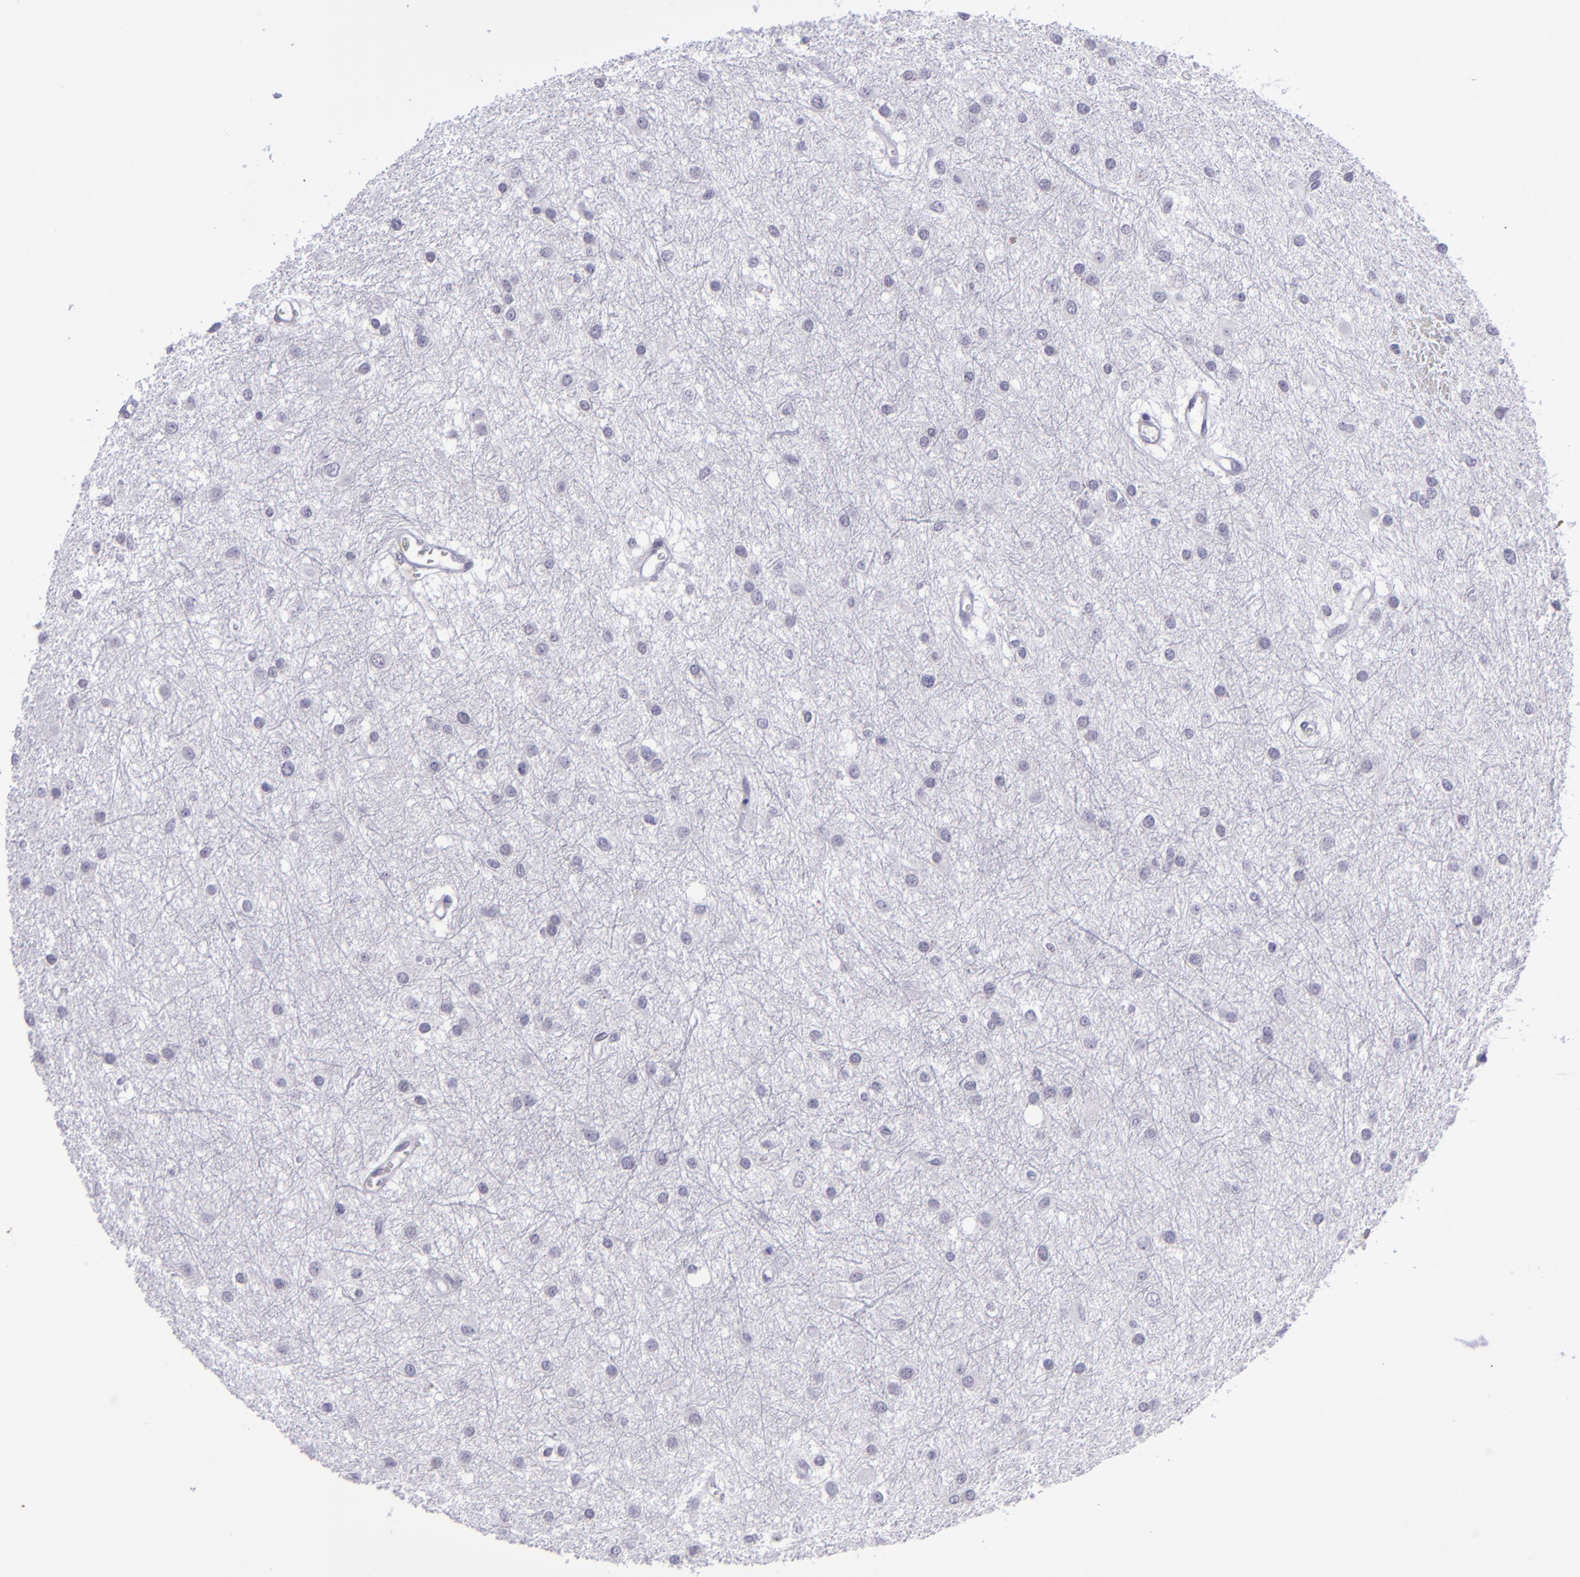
{"staining": {"intensity": "negative", "quantity": "none", "location": "none"}, "tissue": "glioma", "cell_type": "Tumor cells", "image_type": "cancer", "snomed": [{"axis": "morphology", "description": "Glioma, malignant, Low grade"}, {"axis": "topography", "description": "Brain"}], "caption": "High magnification brightfield microscopy of malignant glioma (low-grade) stained with DAB (brown) and counterstained with hematoxylin (blue): tumor cells show no significant expression.", "gene": "POU2F2", "patient": {"sex": "female", "age": 36}}